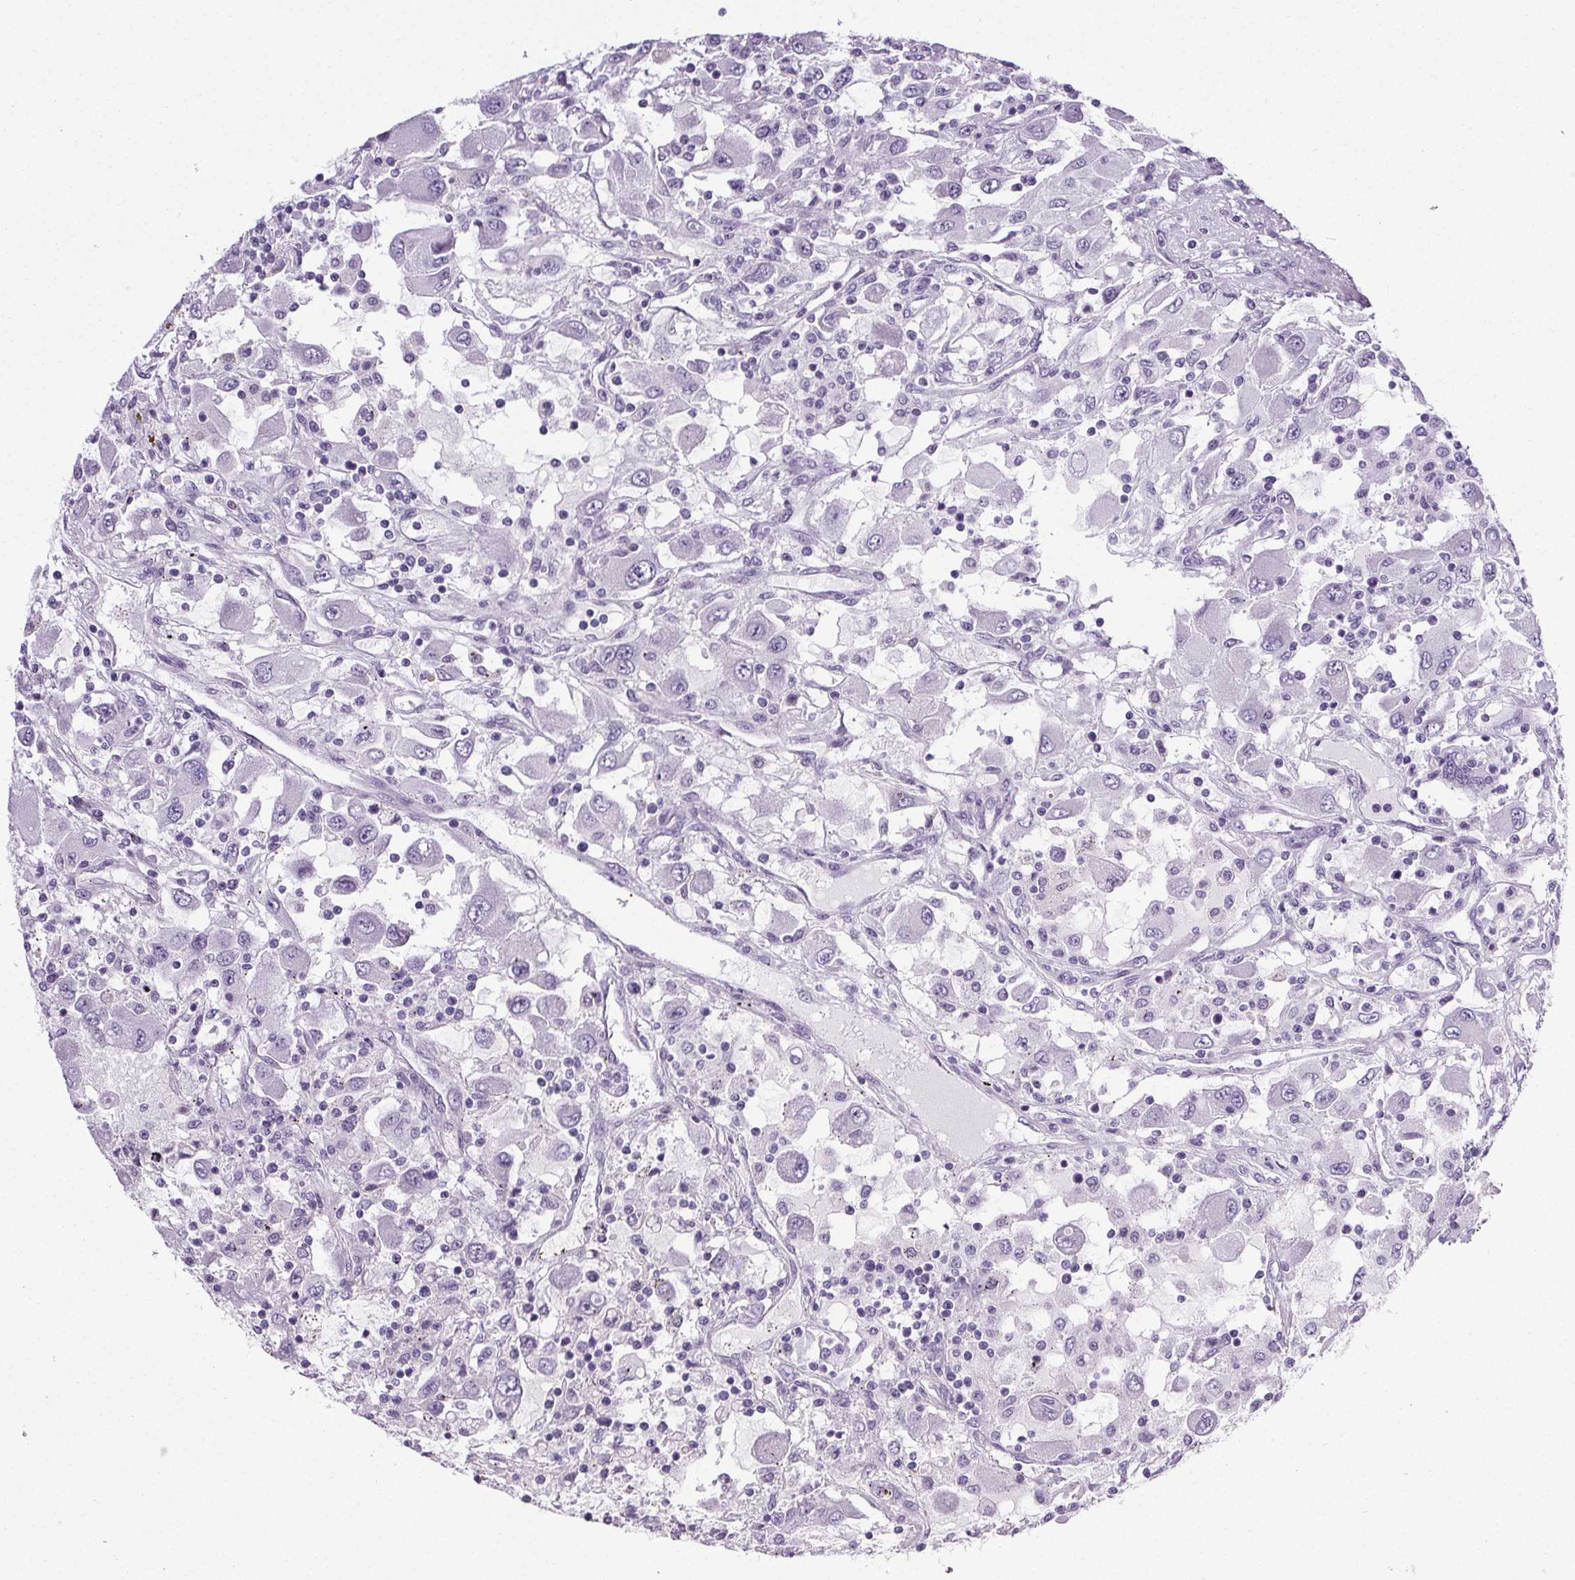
{"staining": {"intensity": "negative", "quantity": "none", "location": "none"}, "tissue": "renal cancer", "cell_type": "Tumor cells", "image_type": "cancer", "snomed": [{"axis": "morphology", "description": "Adenocarcinoma, NOS"}, {"axis": "topography", "description": "Kidney"}], "caption": "High power microscopy micrograph of an IHC photomicrograph of adenocarcinoma (renal), revealing no significant positivity in tumor cells.", "gene": "ELAVL2", "patient": {"sex": "female", "age": 67}}